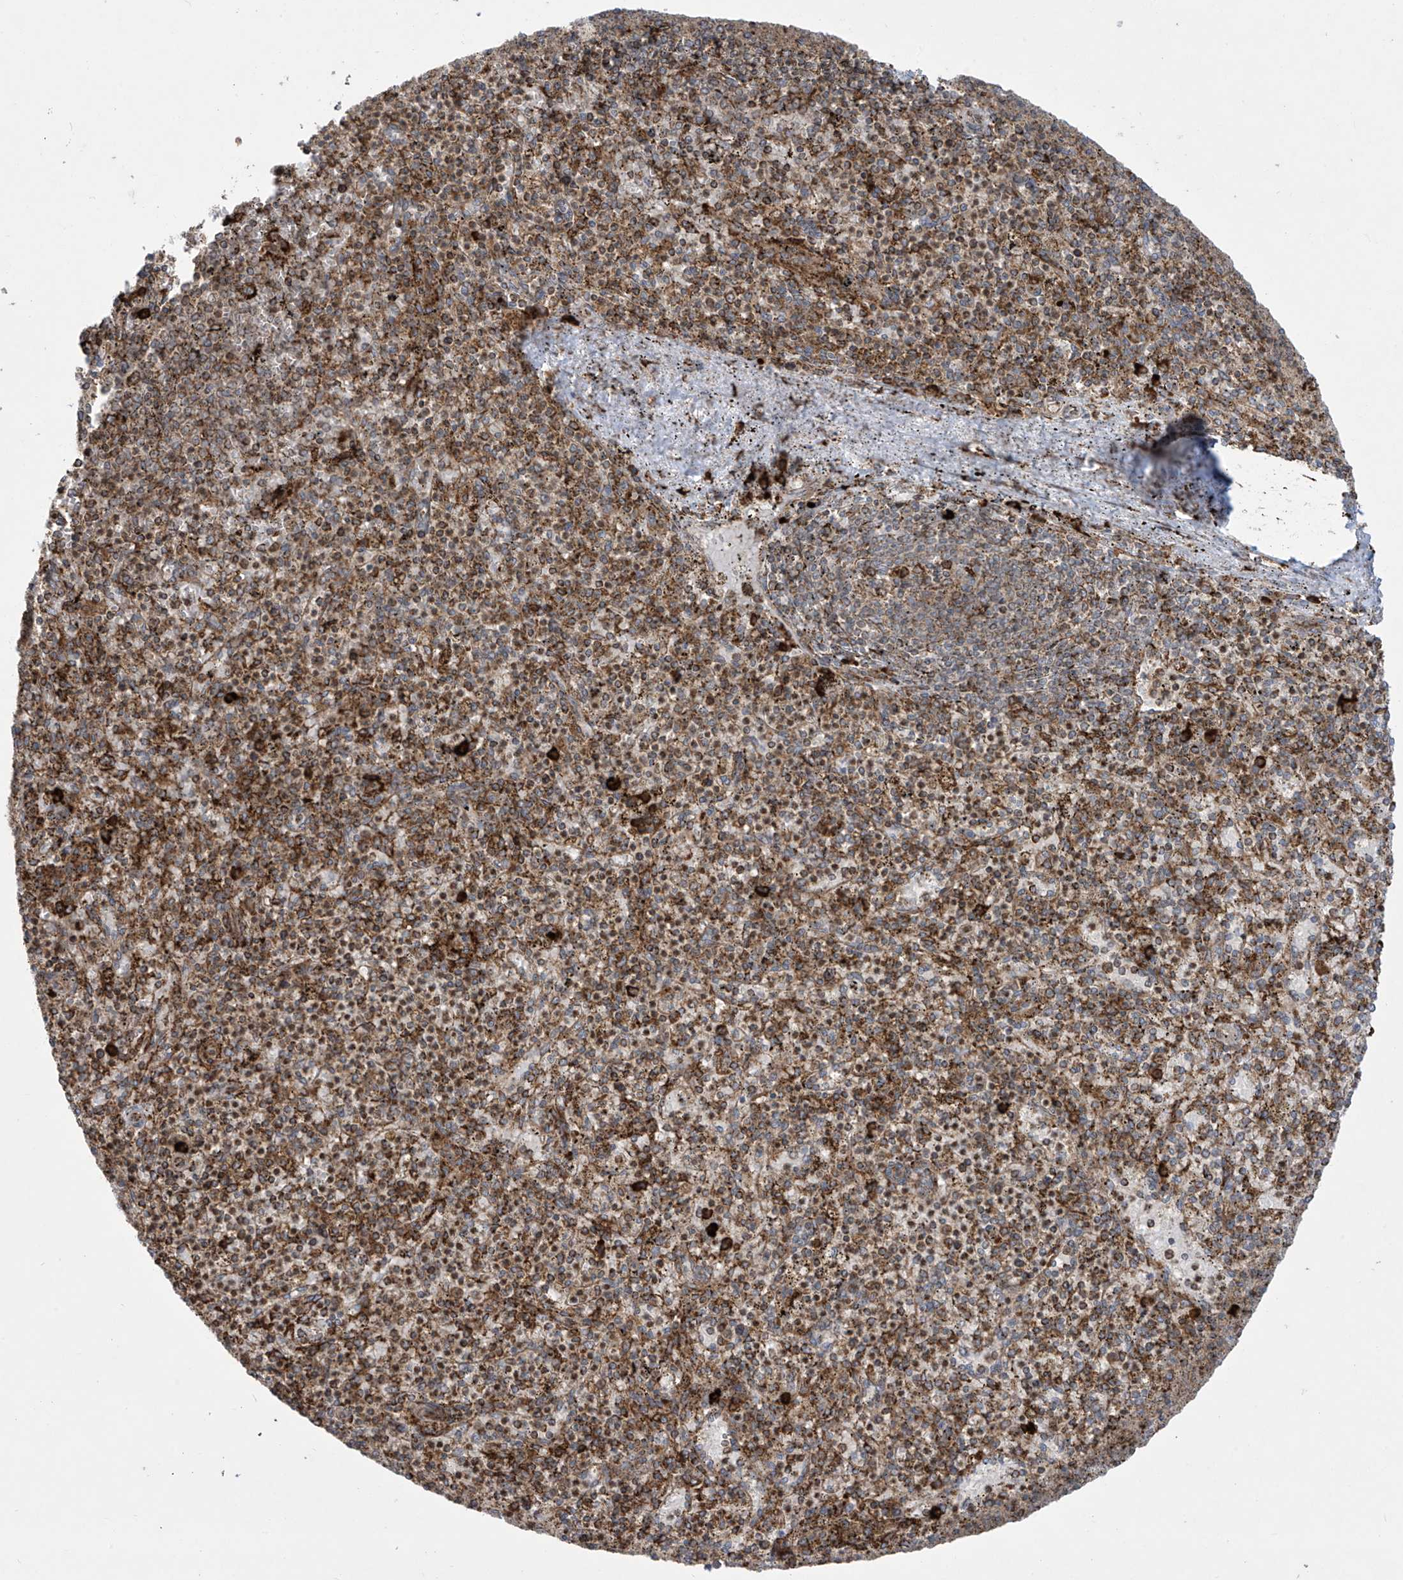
{"staining": {"intensity": "moderate", "quantity": ">75%", "location": "cytoplasmic/membranous"}, "tissue": "spleen", "cell_type": "Cells in red pulp", "image_type": "normal", "snomed": [{"axis": "morphology", "description": "Normal tissue, NOS"}, {"axis": "topography", "description": "Spleen"}], "caption": "Immunohistochemistry of unremarkable spleen demonstrates medium levels of moderate cytoplasmic/membranous staining in about >75% of cells in red pulp.", "gene": "MX1", "patient": {"sex": "male", "age": 72}}